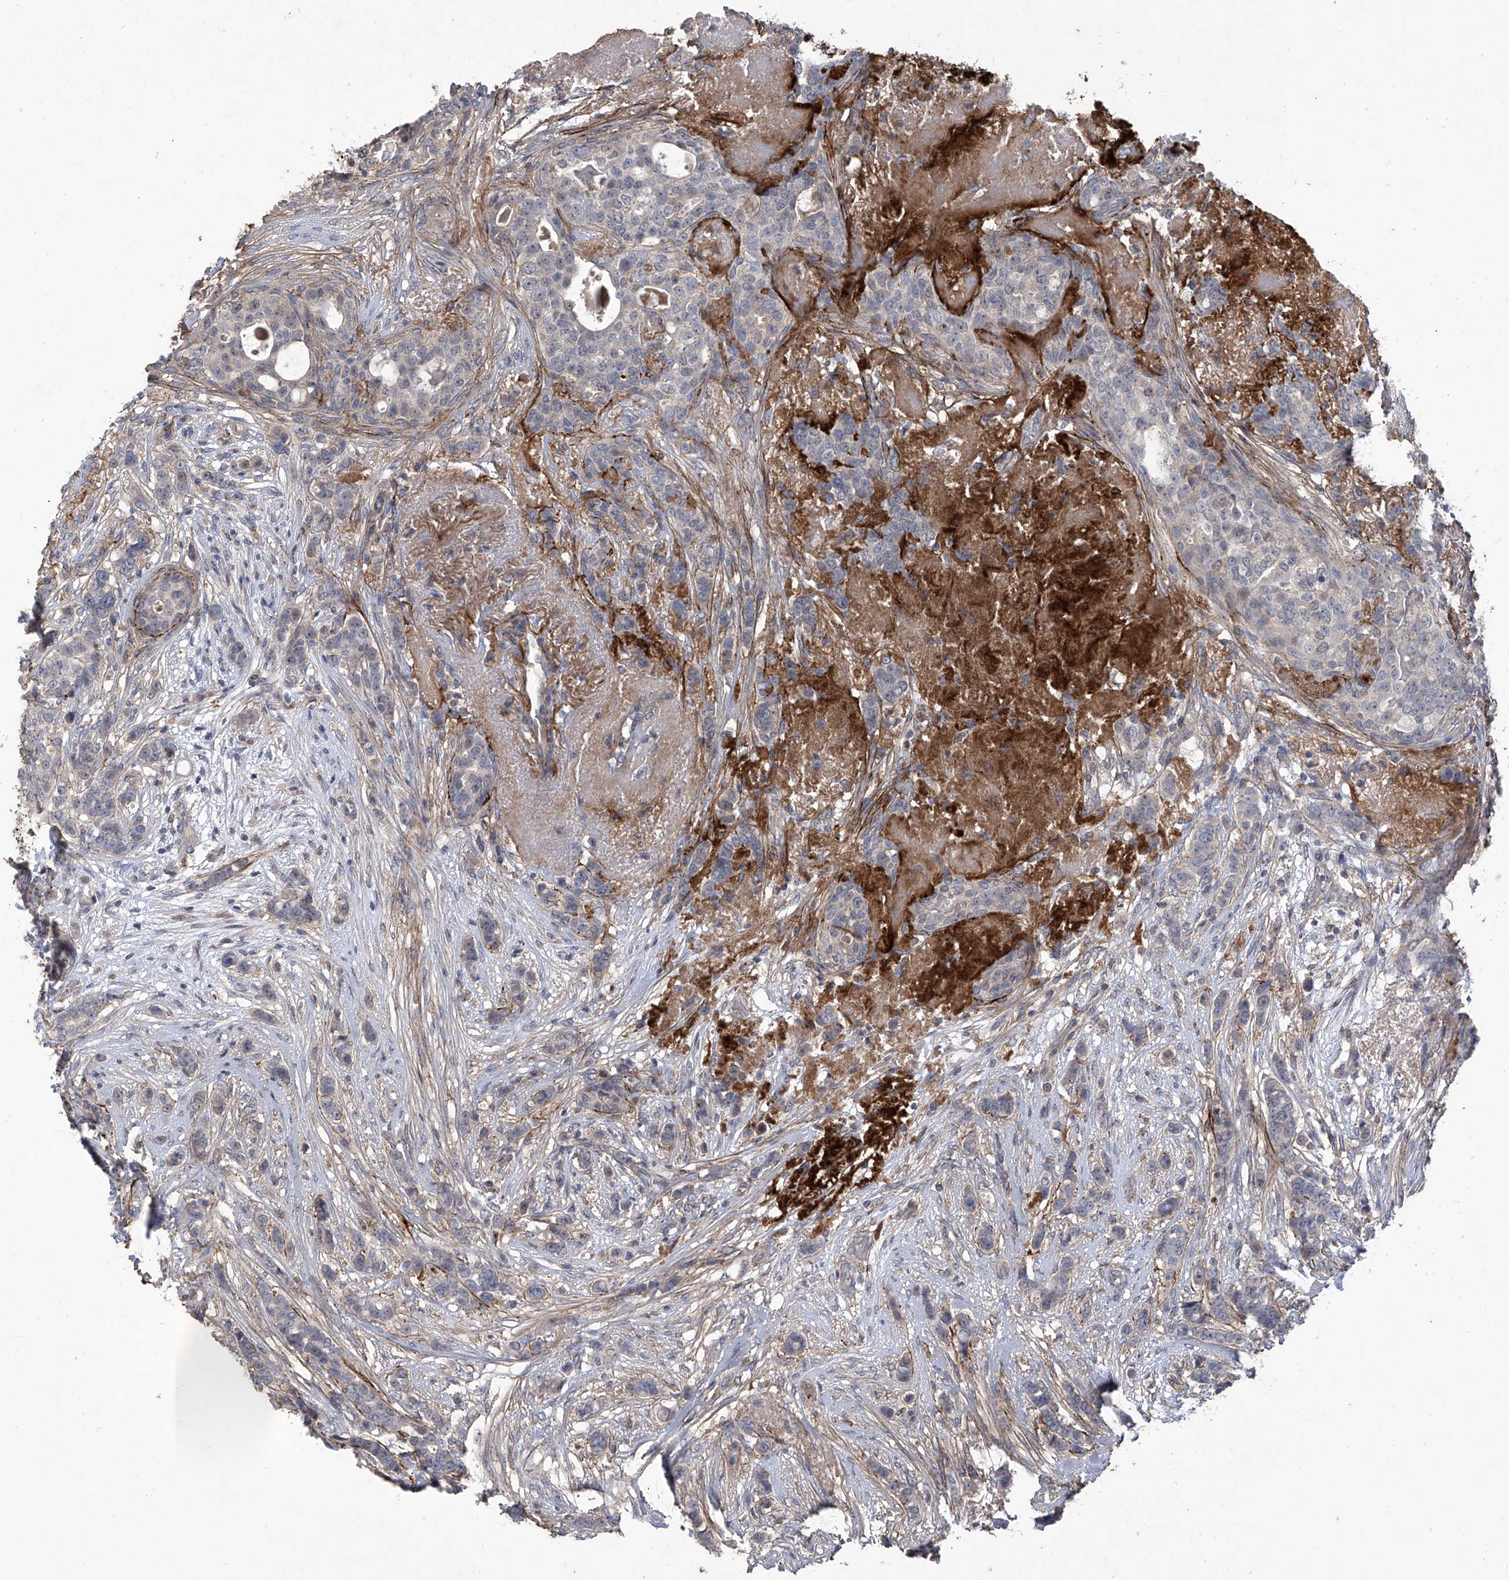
{"staining": {"intensity": "negative", "quantity": "none", "location": "none"}, "tissue": "breast cancer", "cell_type": "Tumor cells", "image_type": "cancer", "snomed": [{"axis": "morphology", "description": "Lobular carcinoma"}, {"axis": "topography", "description": "Breast"}], "caption": "Breast cancer stained for a protein using immunohistochemistry reveals no staining tumor cells.", "gene": "TXNIP", "patient": {"sex": "female", "age": 51}}